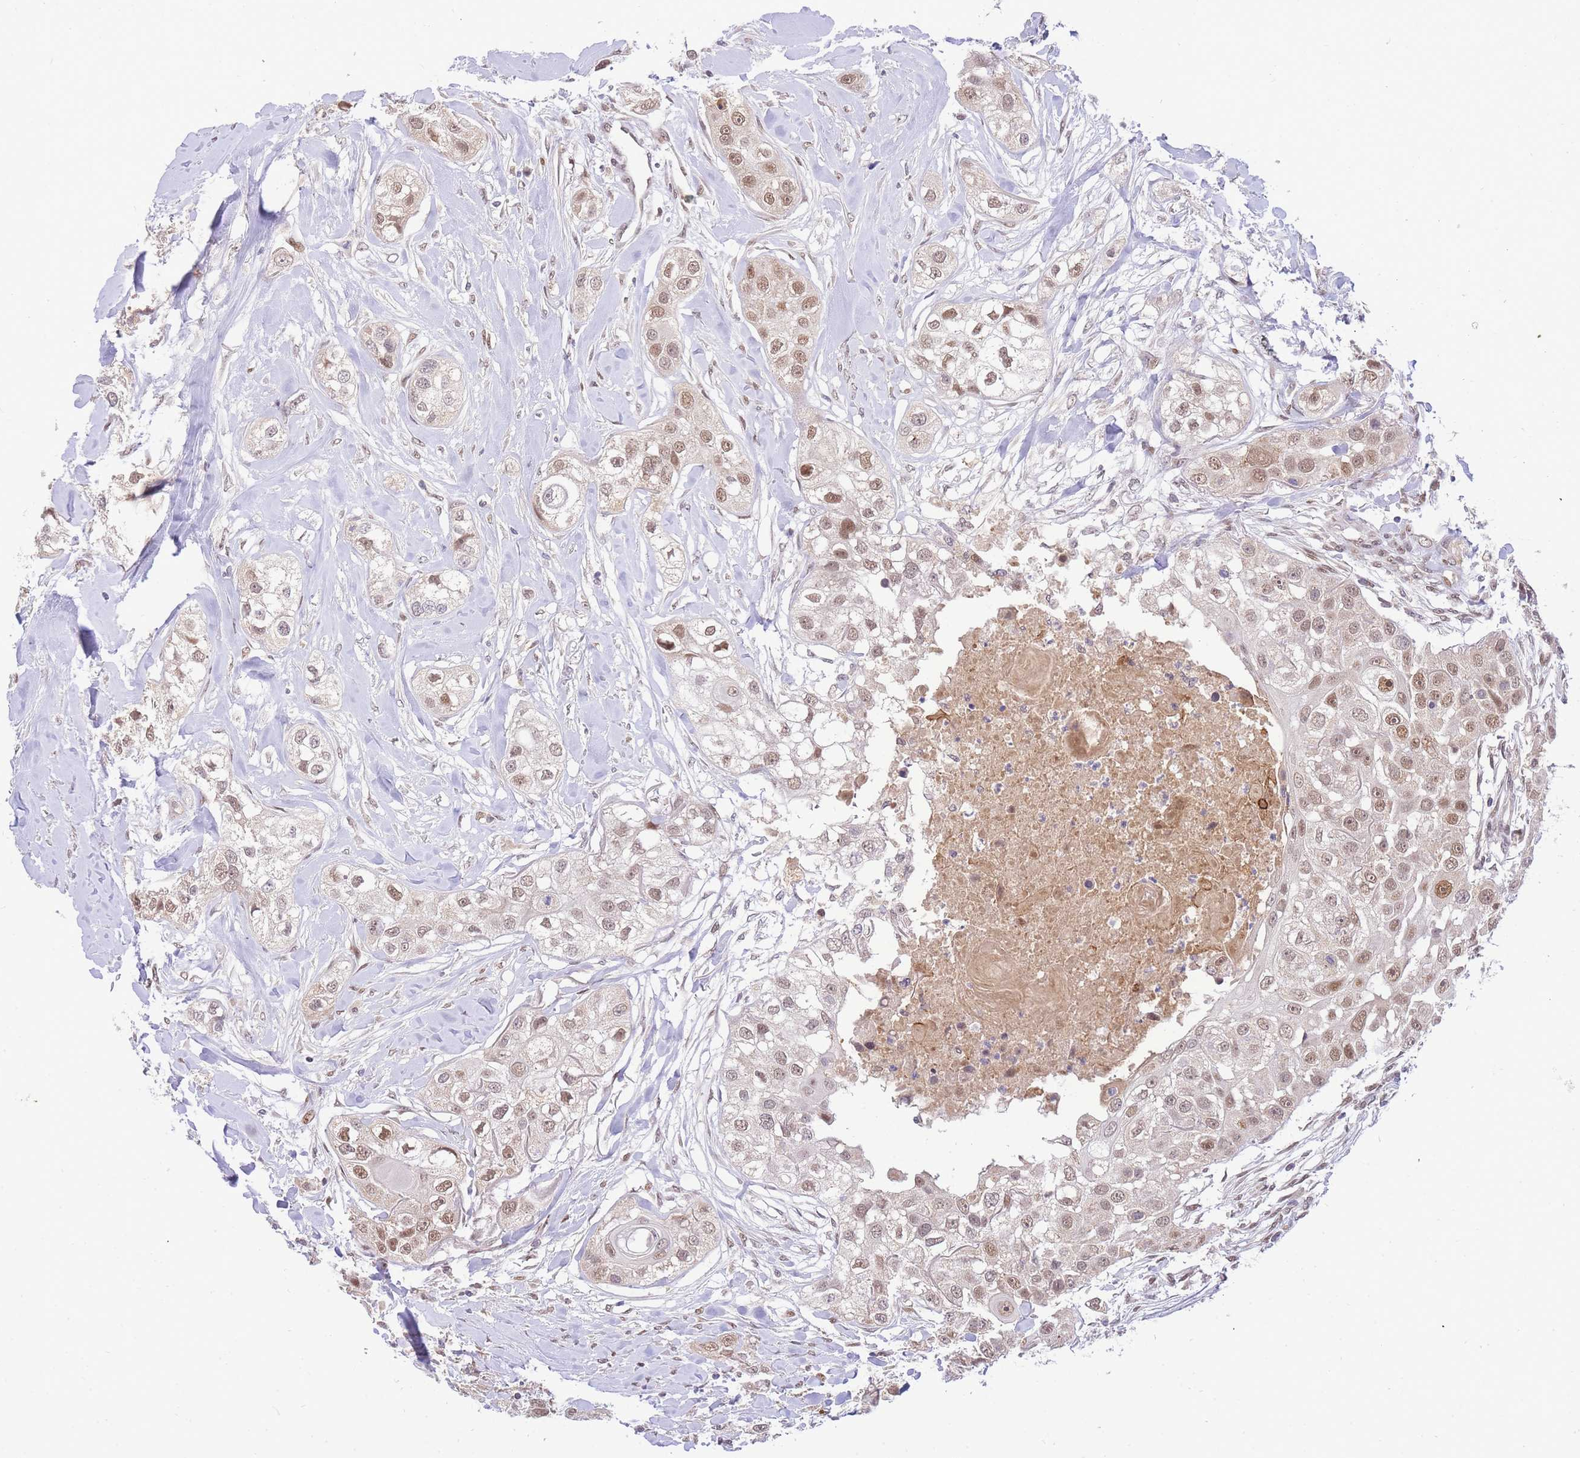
{"staining": {"intensity": "moderate", "quantity": ">75%", "location": "nuclear"}, "tissue": "head and neck cancer", "cell_type": "Tumor cells", "image_type": "cancer", "snomed": [{"axis": "morphology", "description": "Normal tissue, NOS"}, {"axis": "morphology", "description": "Squamous cell carcinoma, NOS"}, {"axis": "topography", "description": "Skeletal muscle"}, {"axis": "topography", "description": "Head-Neck"}], "caption": "Protein staining shows moderate nuclear positivity in about >75% of tumor cells in head and neck cancer (squamous cell carcinoma).", "gene": "PUS10", "patient": {"sex": "male", "age": 51}}